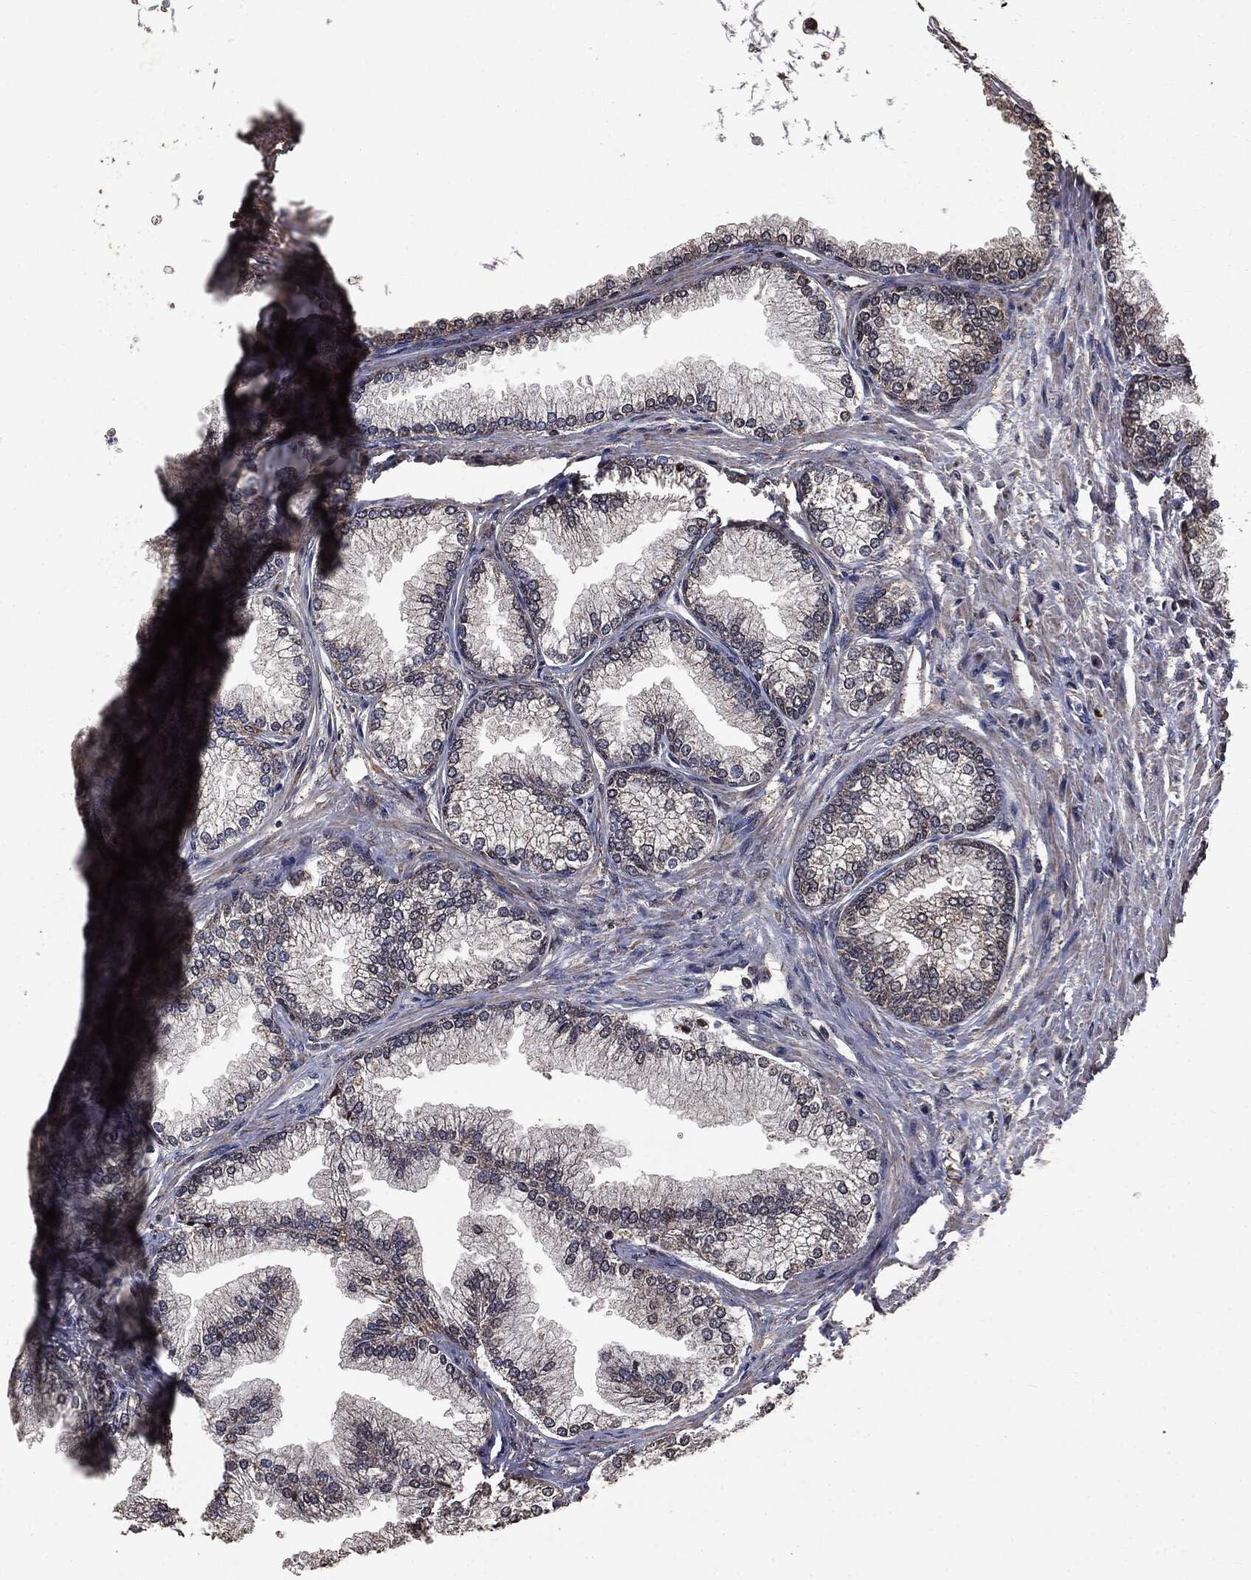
{"staining": {"intensity": "strong", "quantity": ">75%", "location": "nuclear"}, "tissue": "prostate", "cell_type": "Glandular cells", "image_type": "normal", "snomed": [{"axis": "morphology", "description": "Normal tissue, NOS"}, {"axis": "topography", "description": "Prostate"}], "caption": "DAB (3,3'-diaminobenzidine) immunohistochemical staining of unremarkable prostate exhibits strong nuclear protein expression in about >75% of glandular cells. (DAB (3,3'-diaminobenzidine) IHC with brightfield microscopy, high magnification).", "gene": "PPP6R2", "patient": {"sex": "male", "age": 72}}